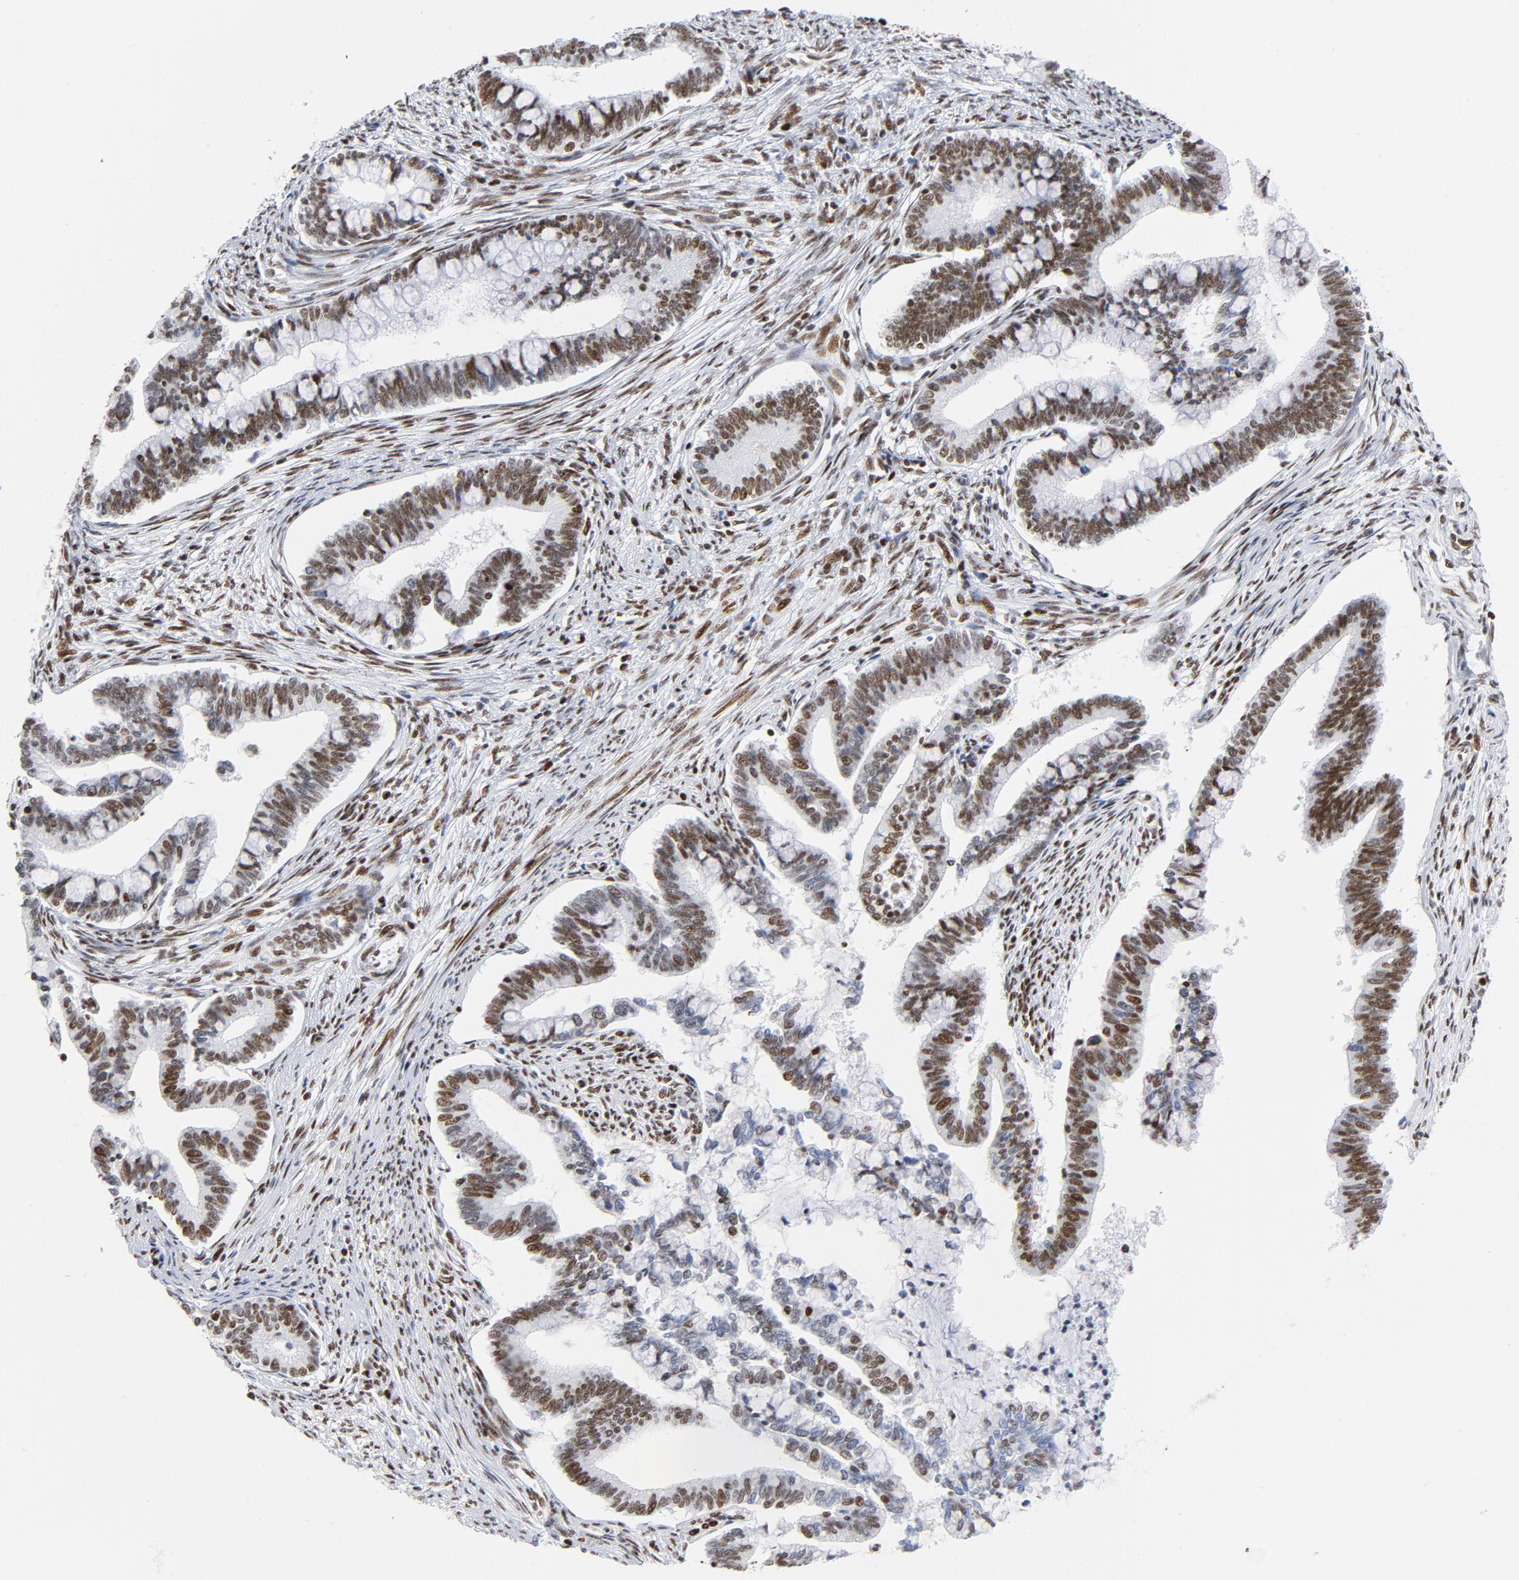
{"staining": {"intensity": "strong", "quantity": ">75%", "location": "nuclear"}, "tissue": "cervical cancer", "cell_type": "Tumor cells", "image_type": "cancer", "snomed": [{"axis": "morphology", "description": "Adenocarcinoma, NOS"}, {"axis": "topography", "description": "Cervix"}], "caption": "Human cervical adenocarcinoma stained with a protein marker demonstrates strong staining in tumor cells.", "gene": "XRCC5", "patient": {"sex": "female", "age": 36}}